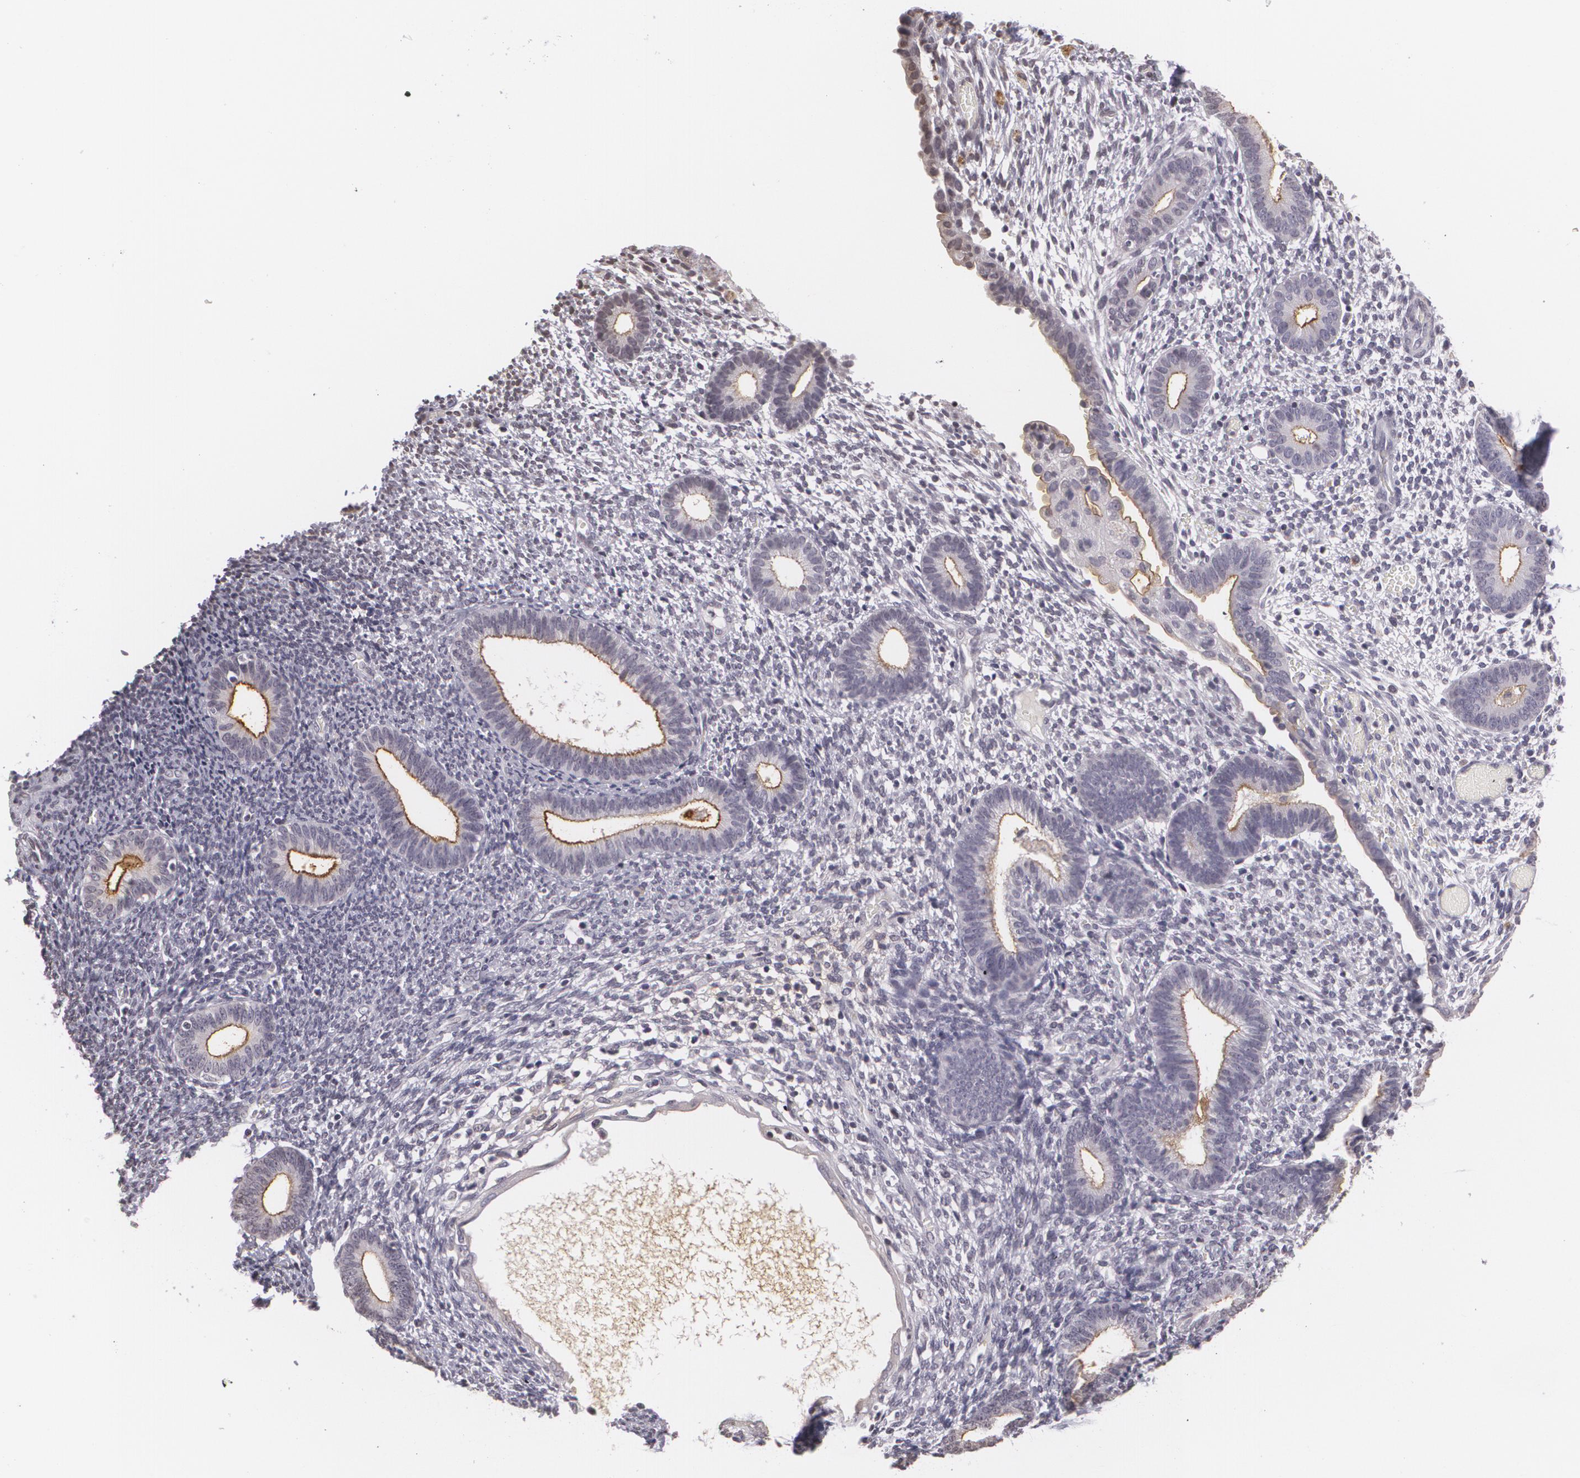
{"staining": {"intensity": "negative", "quantity": "none", "location": "none"}, "tissue": "endometrium", "cell_type": "Cells in endometrial stroma", "image_type": "normal", "snomed": [{"axis": "morphology", "description": "Normal tissue, NOS"}, {"axis": "topography", "description": "Smooth muscle"}, {"axis": "topography", "description": "Endometrium"}], "caption": "This micrograph is of normal endometrium stained with immunohistochemistry (IHC) to label a protein in brown with the nuclei are counter-stained blue. There is no positivity in cells in endometrial stroma. (Brightfield microscopy of DAB (3,3'-diaminobenzidine) IHC at high magnification).", "gene": "MUC1", "patient": {"sex": "female", "age": 57}}